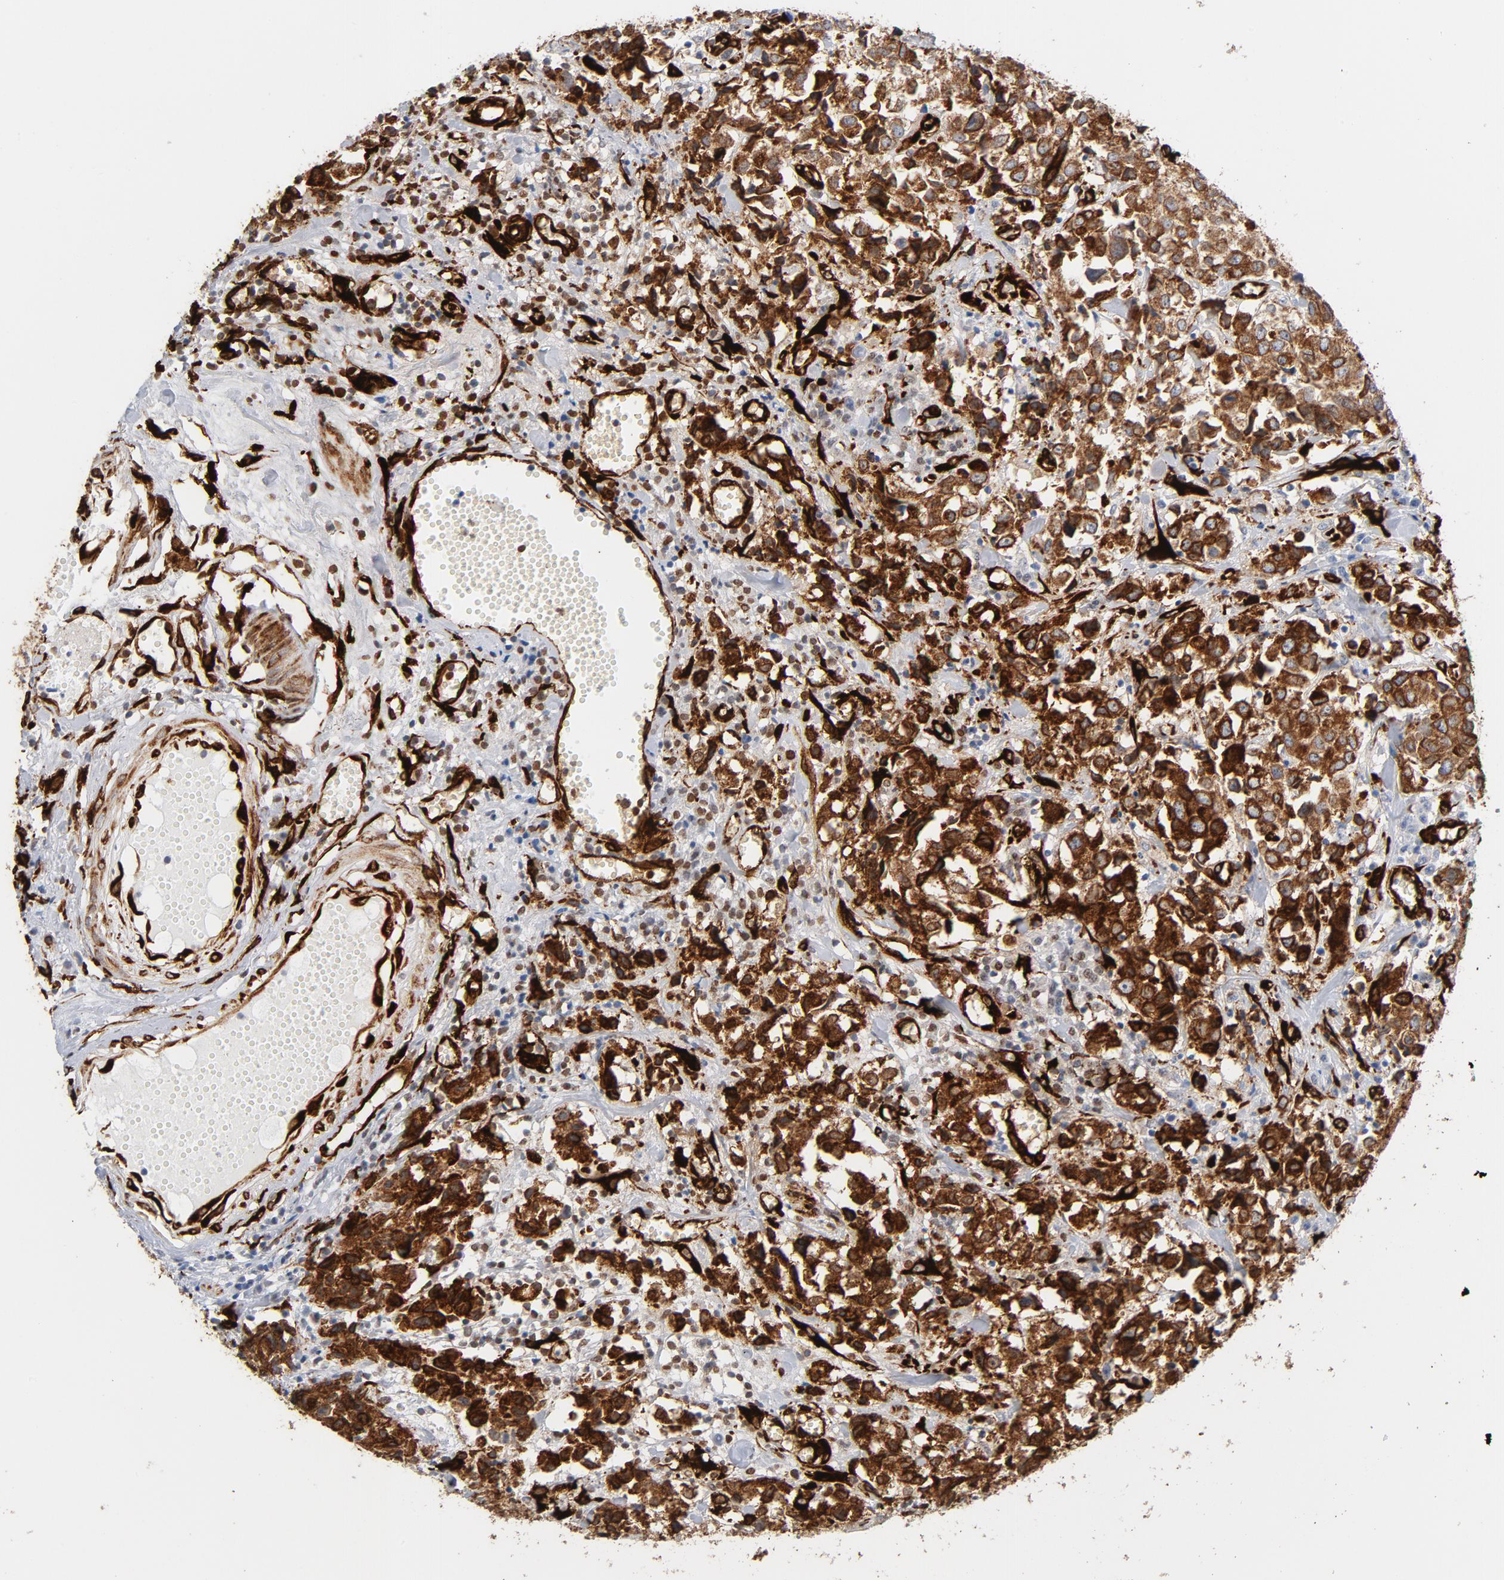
{"staining": {"intensity": "strong", "quantity": ">75%", "location": "cytoplasmic/membranous"}, "tissue": "urothelial cancer", "cell_type": "Tumor cells", "image_type": "cancer", "snomed": [{"axis": "morphology", "description": "Urothelial carcinoma, High grade"}, {"axis": "topography", "description": "Urinary bladder"}], "caption": "Tumor cells show high levels of strong cytoplasmic/membranous expression in about >75% of cells in urothelial carcinoma (high-grade). (brown staining indicates protein expression, while blue staining denotes nuclei).", "gene": "SERPINH1", "patient": {"sex": "female", "age": 75}}